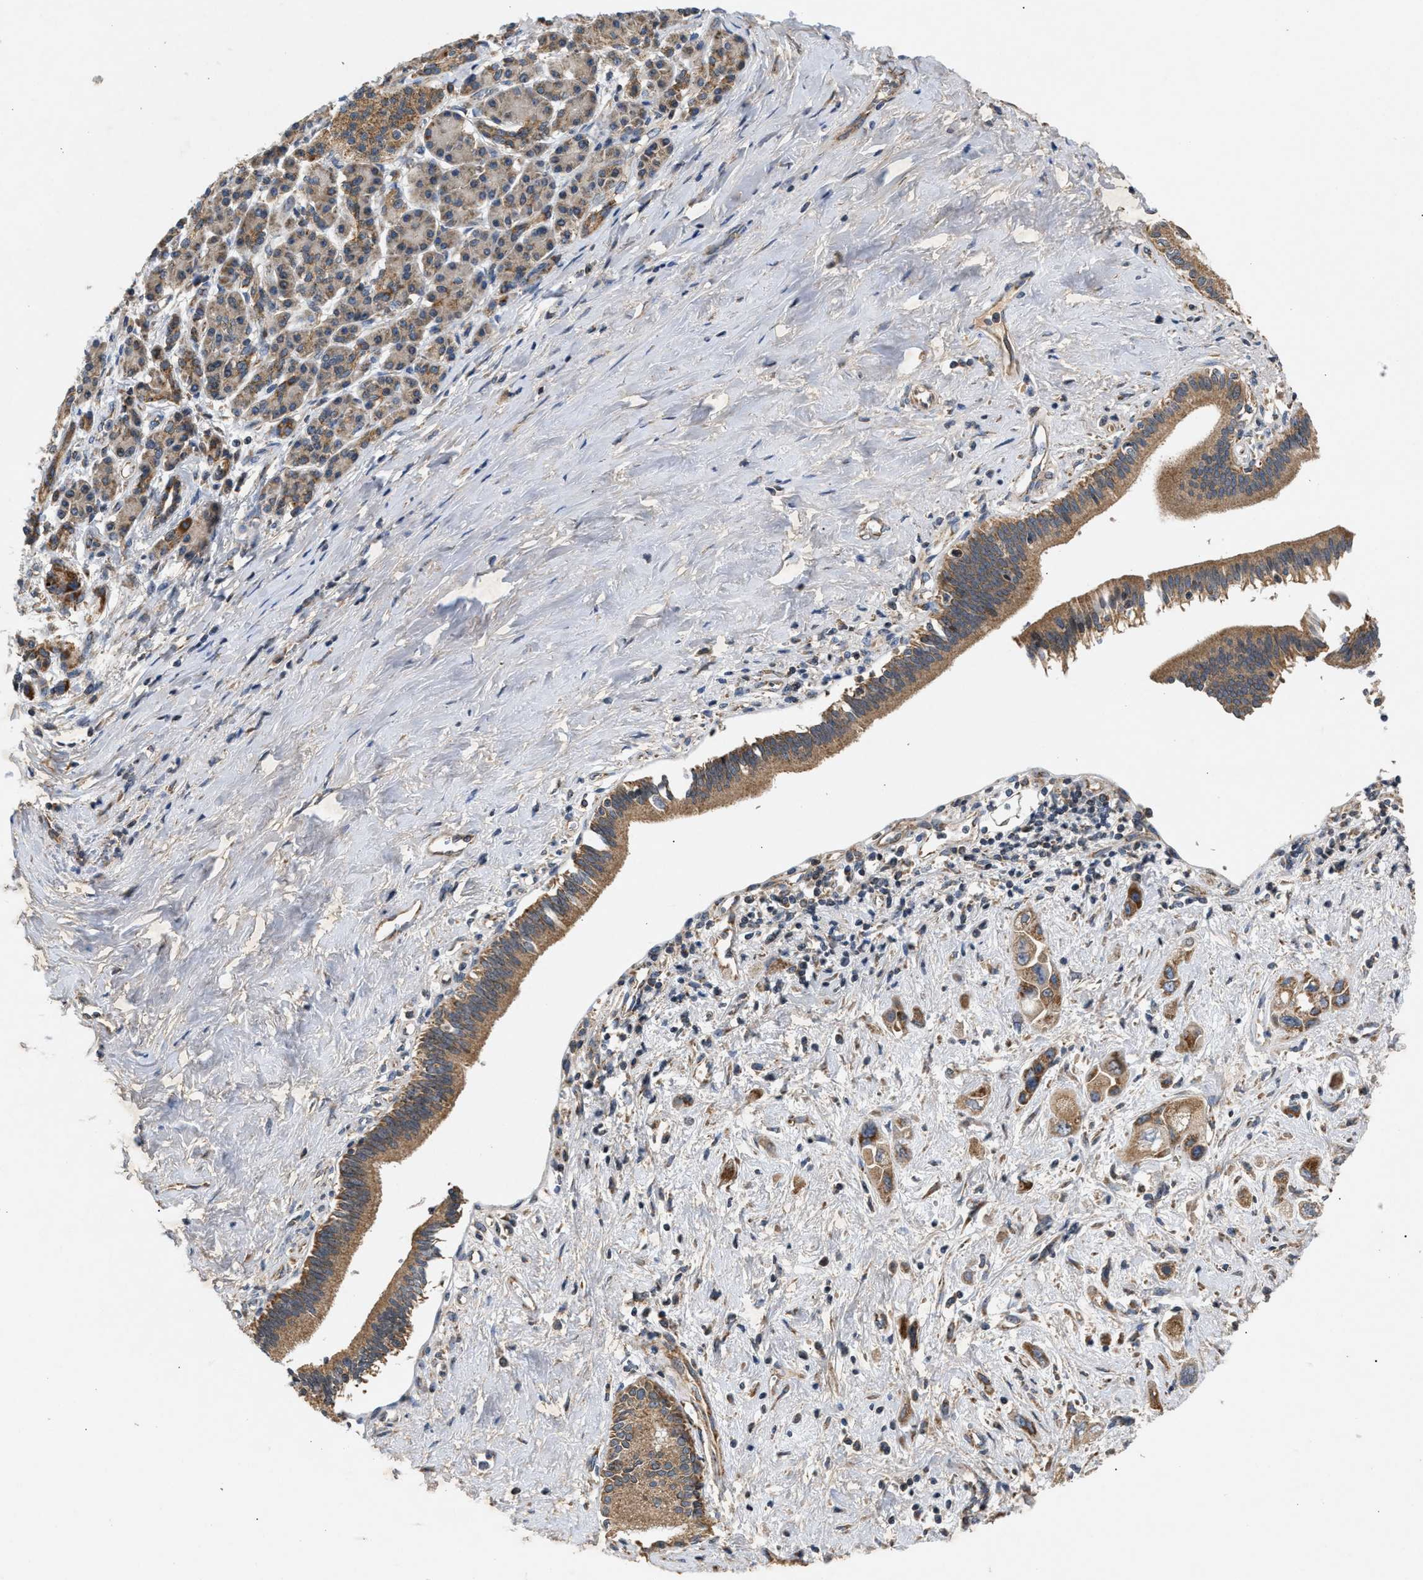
{"staining": {"intensity": "moderate", "quantity": ">75%", "location": "cytoplasmic/membranous"}, "tissue": "pancreatic cancer", "cell_type": "Tumor cells", "image_type": "cancer", "snomed": [{"axis": "morphology", "description": "Adenocarcinoma, NOS"}, {"axis": "topography", "description": "Pancreas"}], "caption": "There is medium levels of moderate cytoplasmic/membranous positivity in tumor cells of pancreatic cancer (adenocarcinoma), as demonstrated by immunohistochemical staining (brown color).", "gene": "TACO1", "patient": {"sex": "female", "age": 66}}